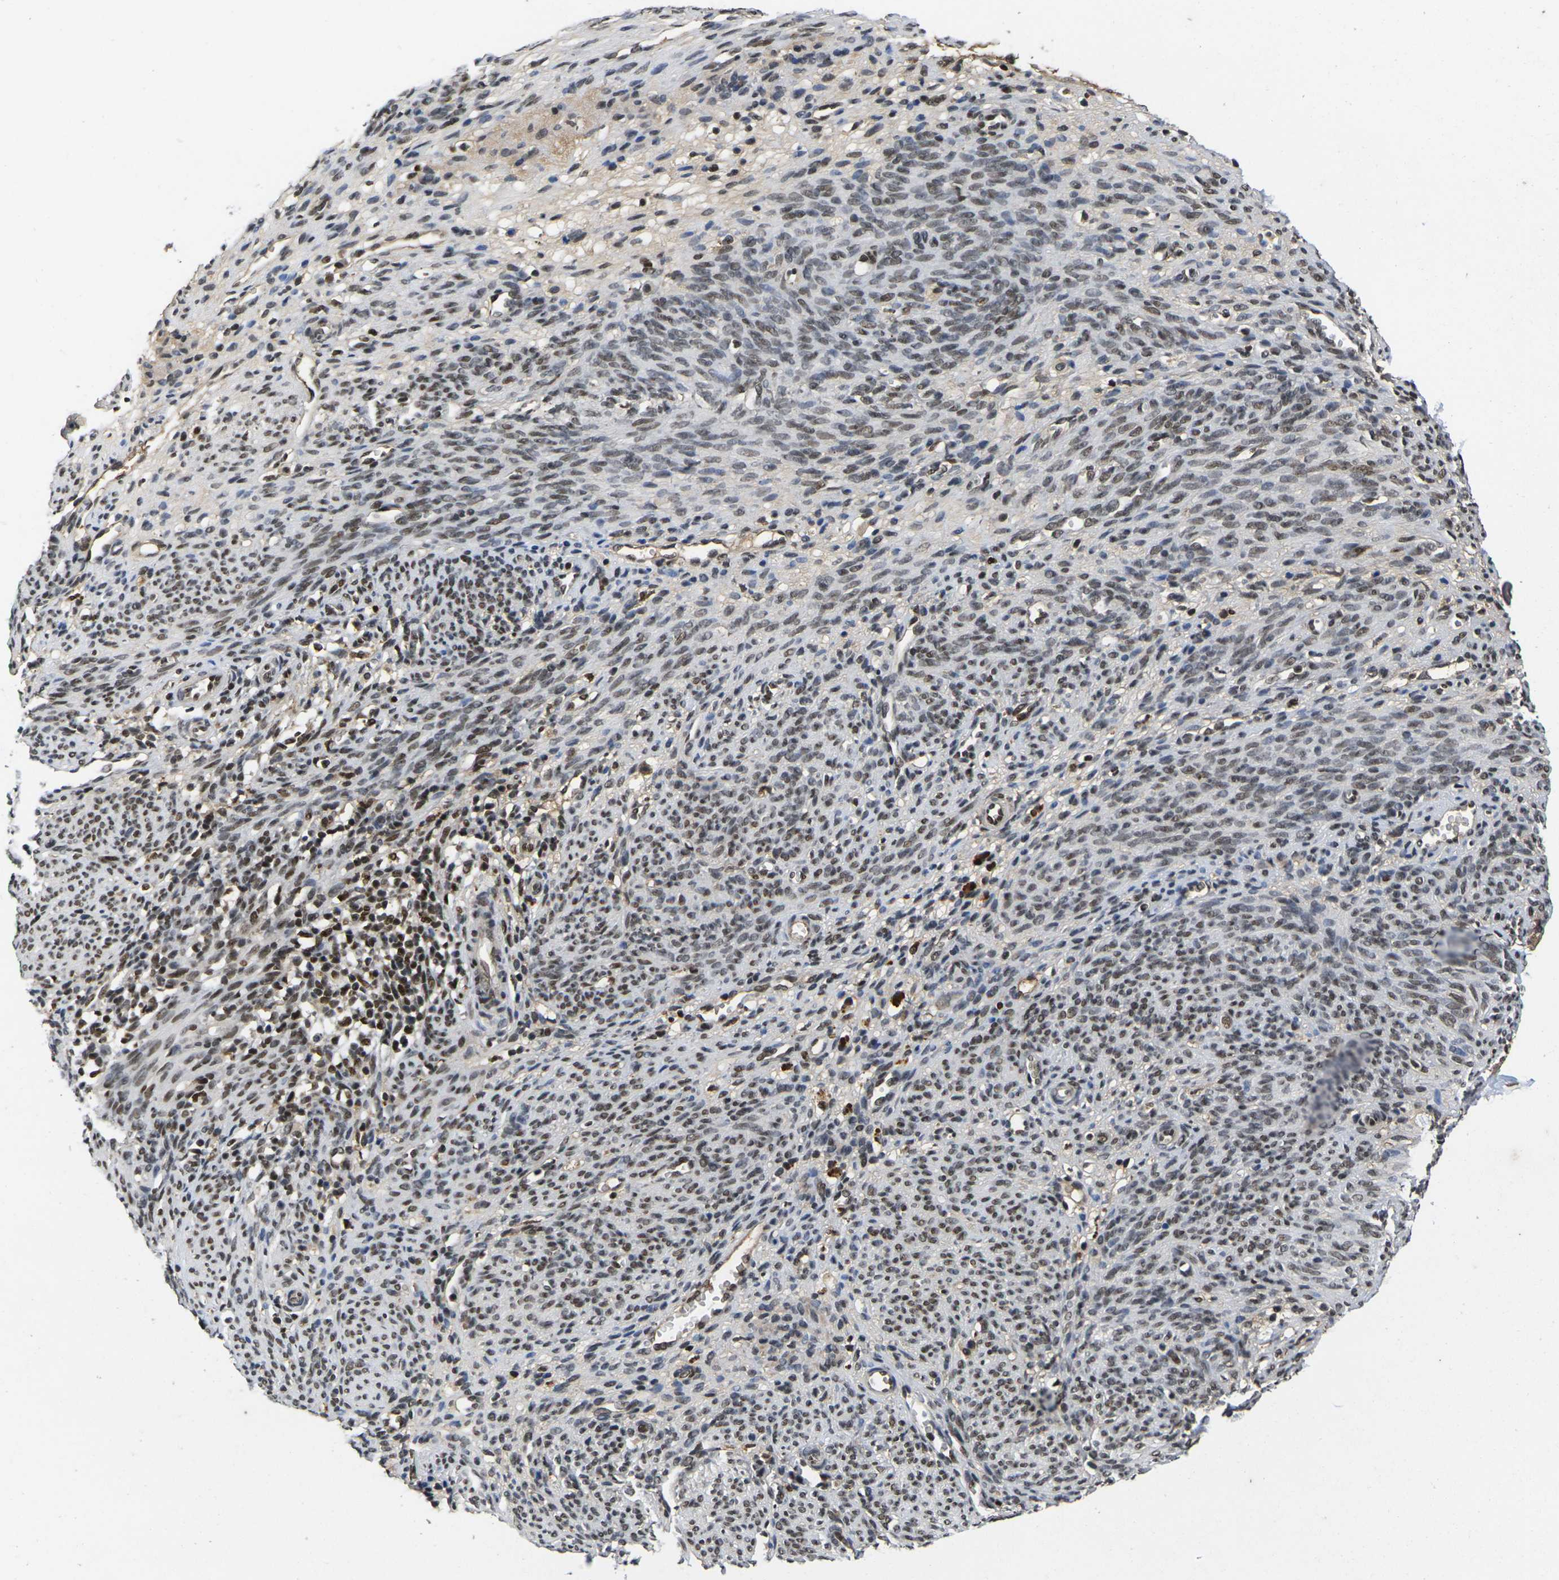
{"staining": {"intensity": "weak", "quantity": "25%-75%", "location": "nuclear"}, "tissue": "endometrium", "cell_type": "Cells in endometrial stroma", "image_type": "normal", "snomed": [{"axis": "morphology", "description": "Normal tissue, NOS"}, {"axis": "morphology", "description": "Adenocarcinoma, NOS"}, {"axis": "topography", "description": "Endometrium"}, {"axis": "topography", "description": "Ovary"}], "caption": "Protein staining of unremarkable endometrium reveals weak nuclear expression in approximately 25%-75% of cells in endometrial stroma.", "gene": "GTF2E1", "patient": {"sex": "female", "age": 68}}